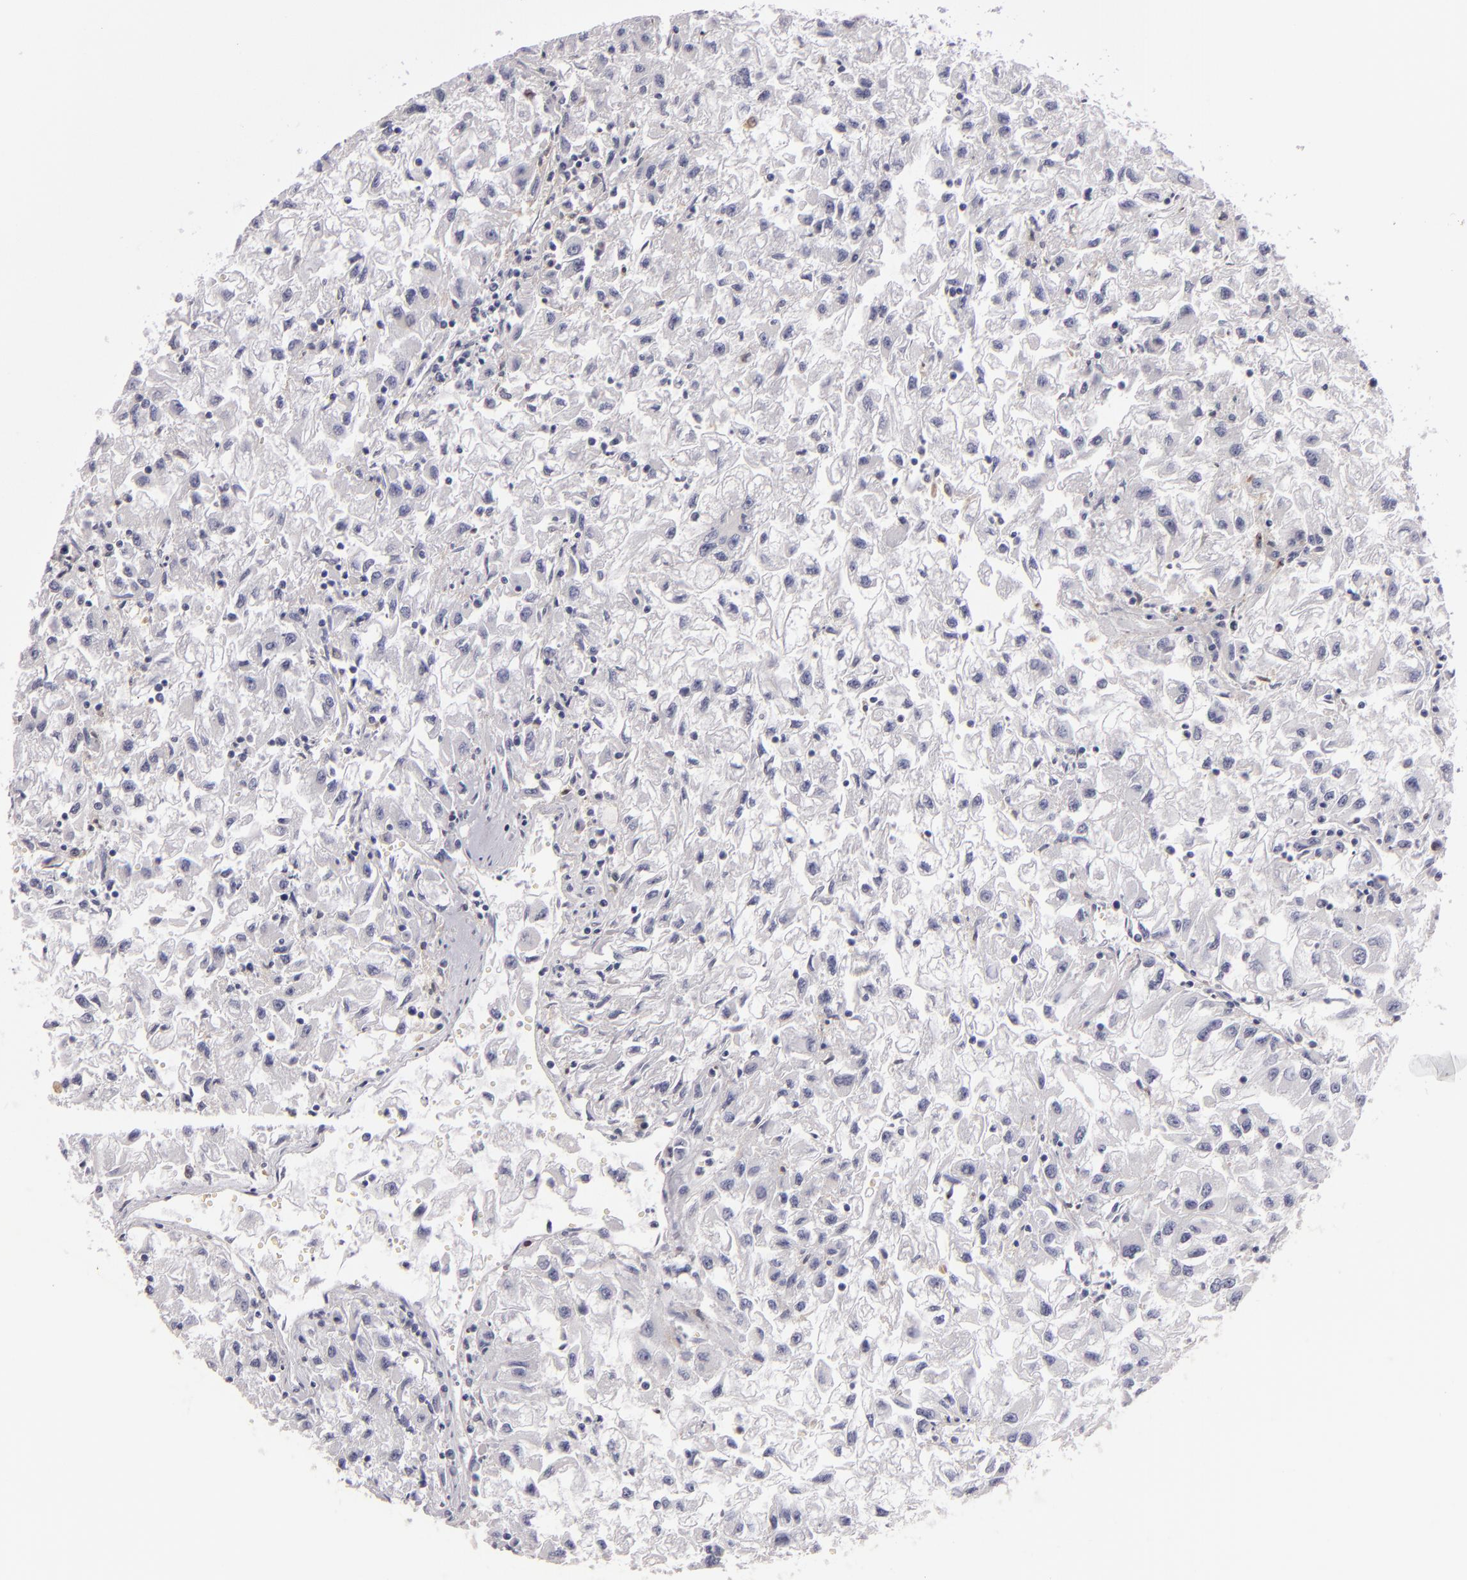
{"staining": {"intensity": "negative", "quantity": "none", "location": "none"}, "tissue": "renal cancer", "cell_type": "Tumor cells", "image_type": "cancer", "snomed": [{"axis": "morphology", "description": "Adenocarcinoma, NOS"}, {"axis": "topography", "description": "Kidney"}], "caption": "IHC of human renal cancer (adenocarcinoma) shows no expression in tumor cells.", "gene": "F13A1", "patient": {"sex": "male", "age": 59}}